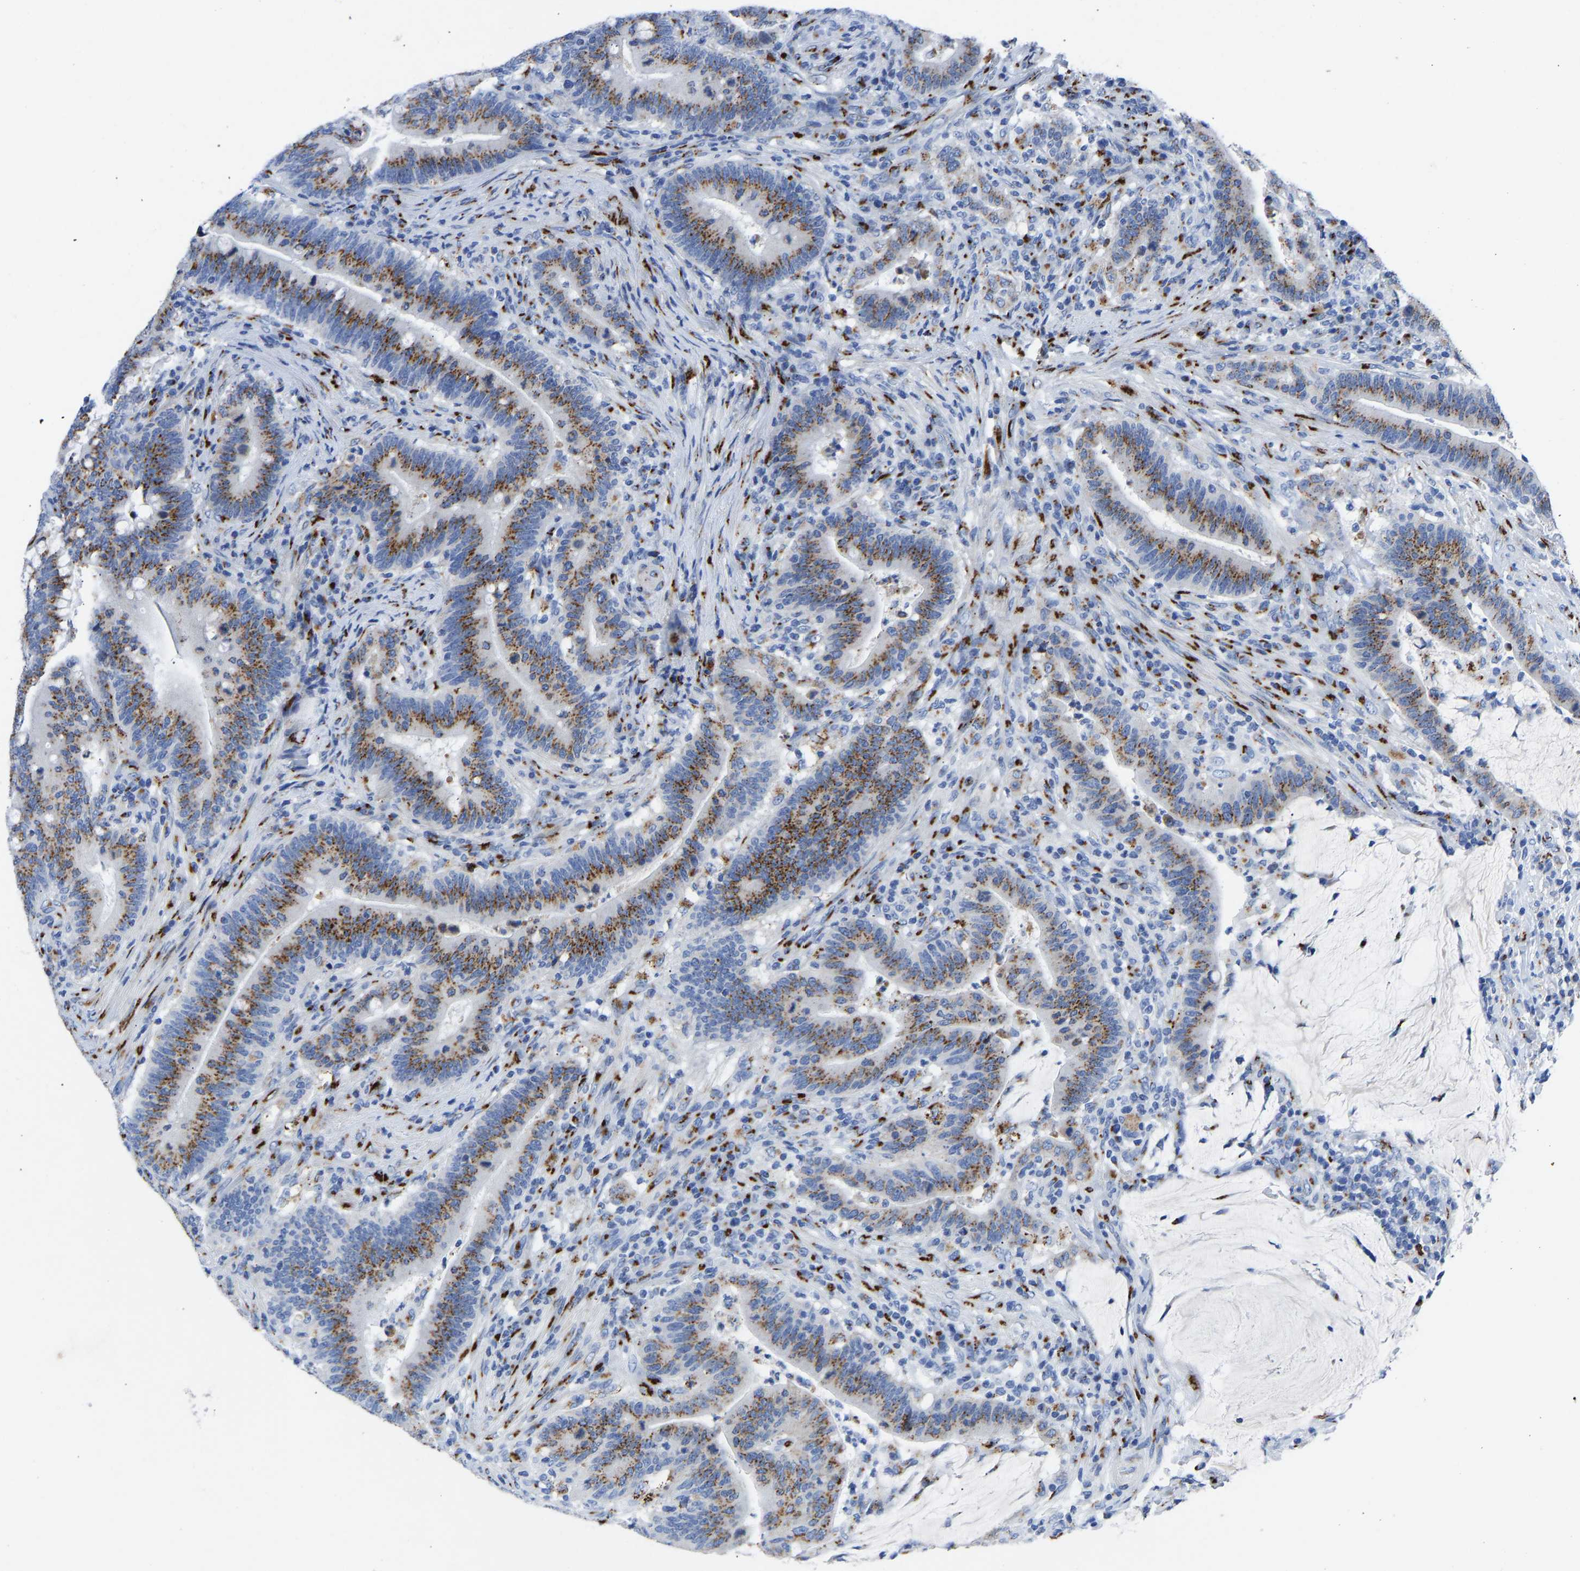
{"staining": {"intensity": "moderate", "quantity": ">75%", "location": "cytoplasmic/membranous"}, "tissue": "colorectal cancer", "cell_type": "Tumor cells", "image_type": "cancer", "snomed": [{"axis": "morphology", "description": "Normal tissue, NOS"}, {"axis": "morphology", "description": "Adenocarcinoma, NOS"}, {"axis": "topography", "description": "Colon"}], "caption": "About >75% of tumor cells in colorectal cancer (adenocarcinoma) show moderate cytoplasmic/membranous protein expression as visualized by brown immunohistochemical staining.", "gene": "TMEM87A", "patient": {"sex": "female", "age": 66}}